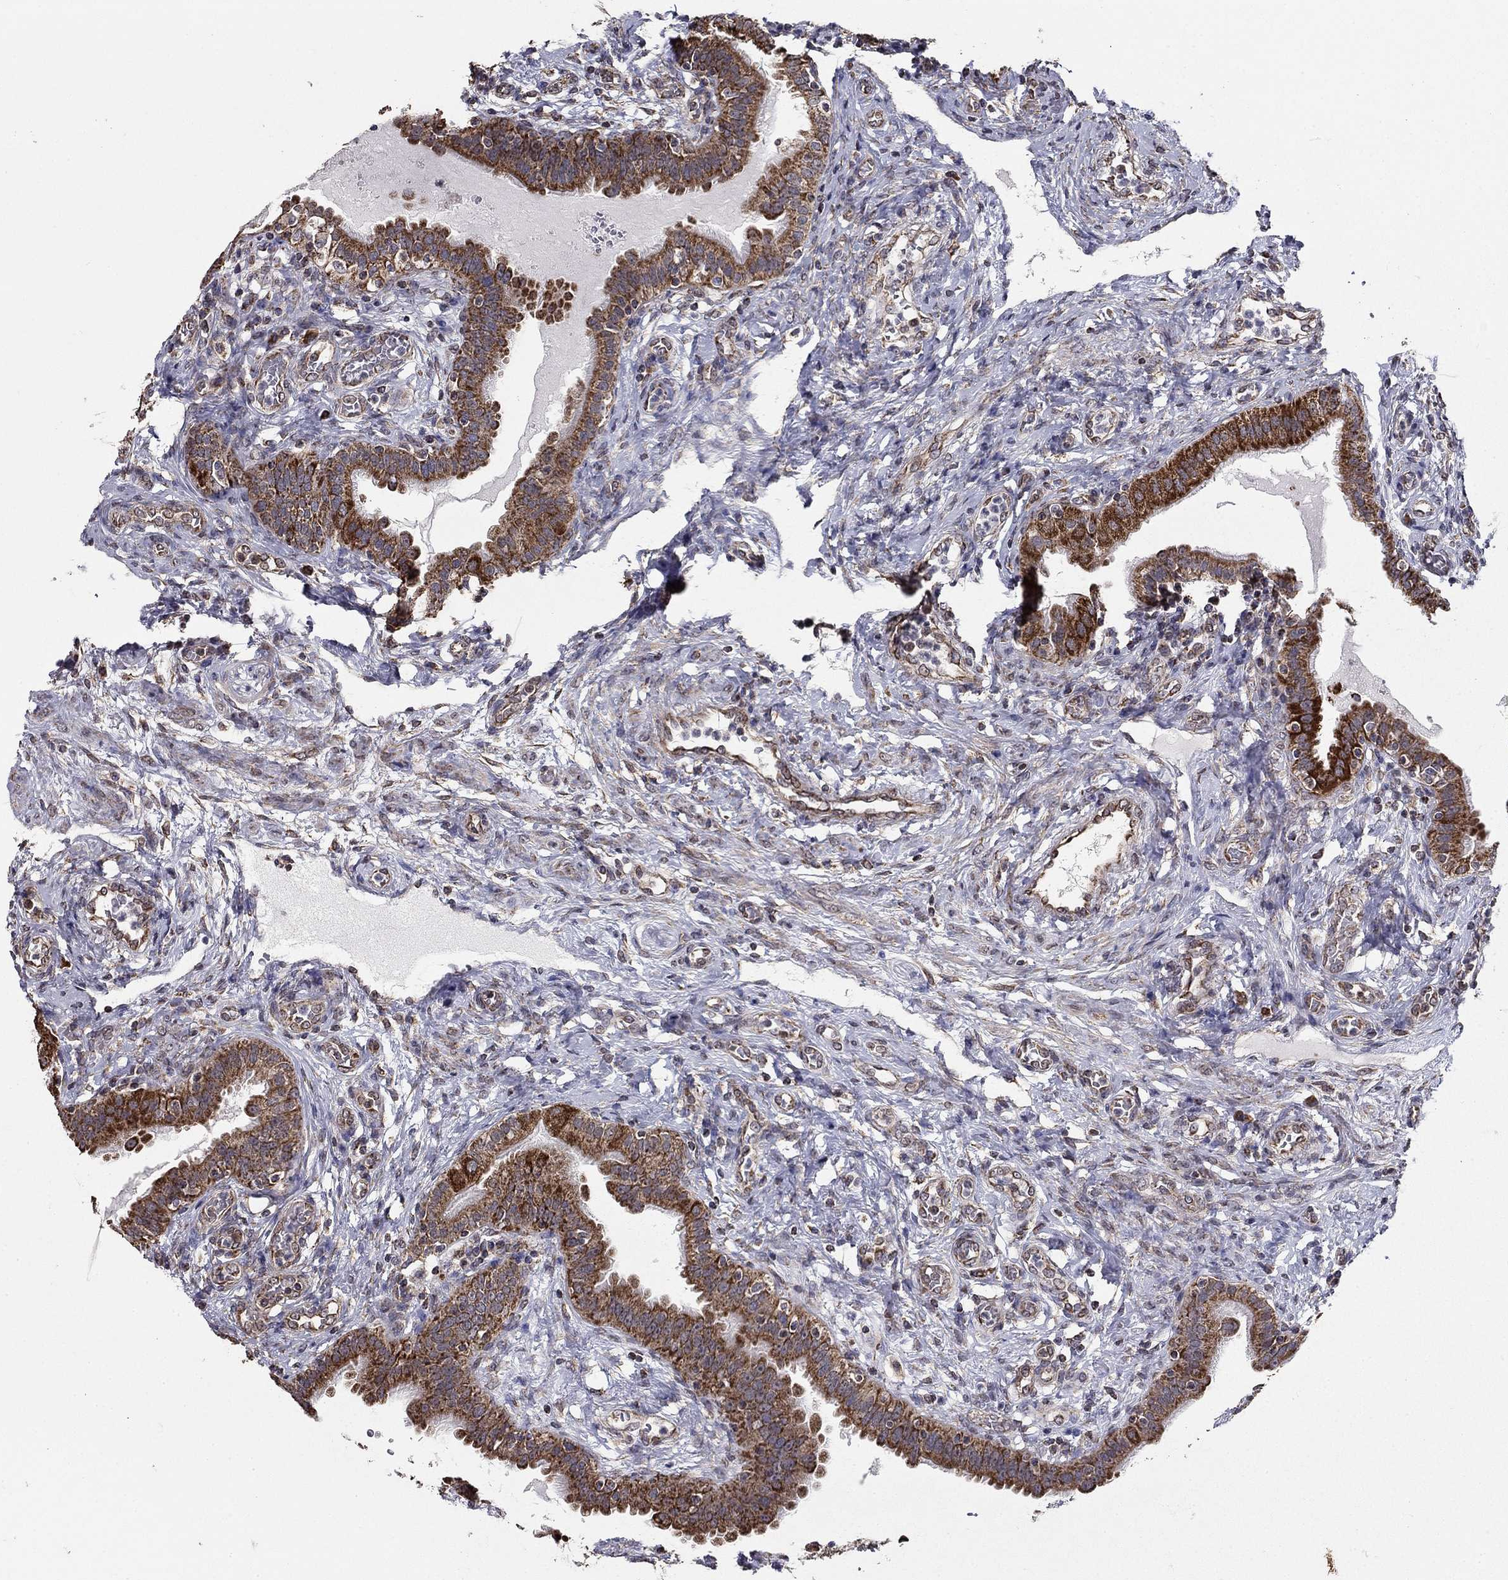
{"staining": {"intensity": "strong", "quantity": ">75%", "location": "cytoplasmic/membranous"}, "tissue": "fallopian tube", "cell_type": "Glandular cells", "image_type": "normal", "snomed": [{"axis": "morphology", "description": "Normal tissue, NOS"}, {"axis": "topography", "description": "Fallopian tube"}, {"axis": "topography", "description": "Ovary"}], "caption": "Immunohistochemical staining of unremarkable fallopian tube demonstrates high levels of strong cytoplasmic/membranous expression in about >75% of glandular cells. (brown staining indicates protein expression, while blue staining denotes nuclei).", "gene": "NKIRAS1", "patient": {"sex": "female", "age": 41}}